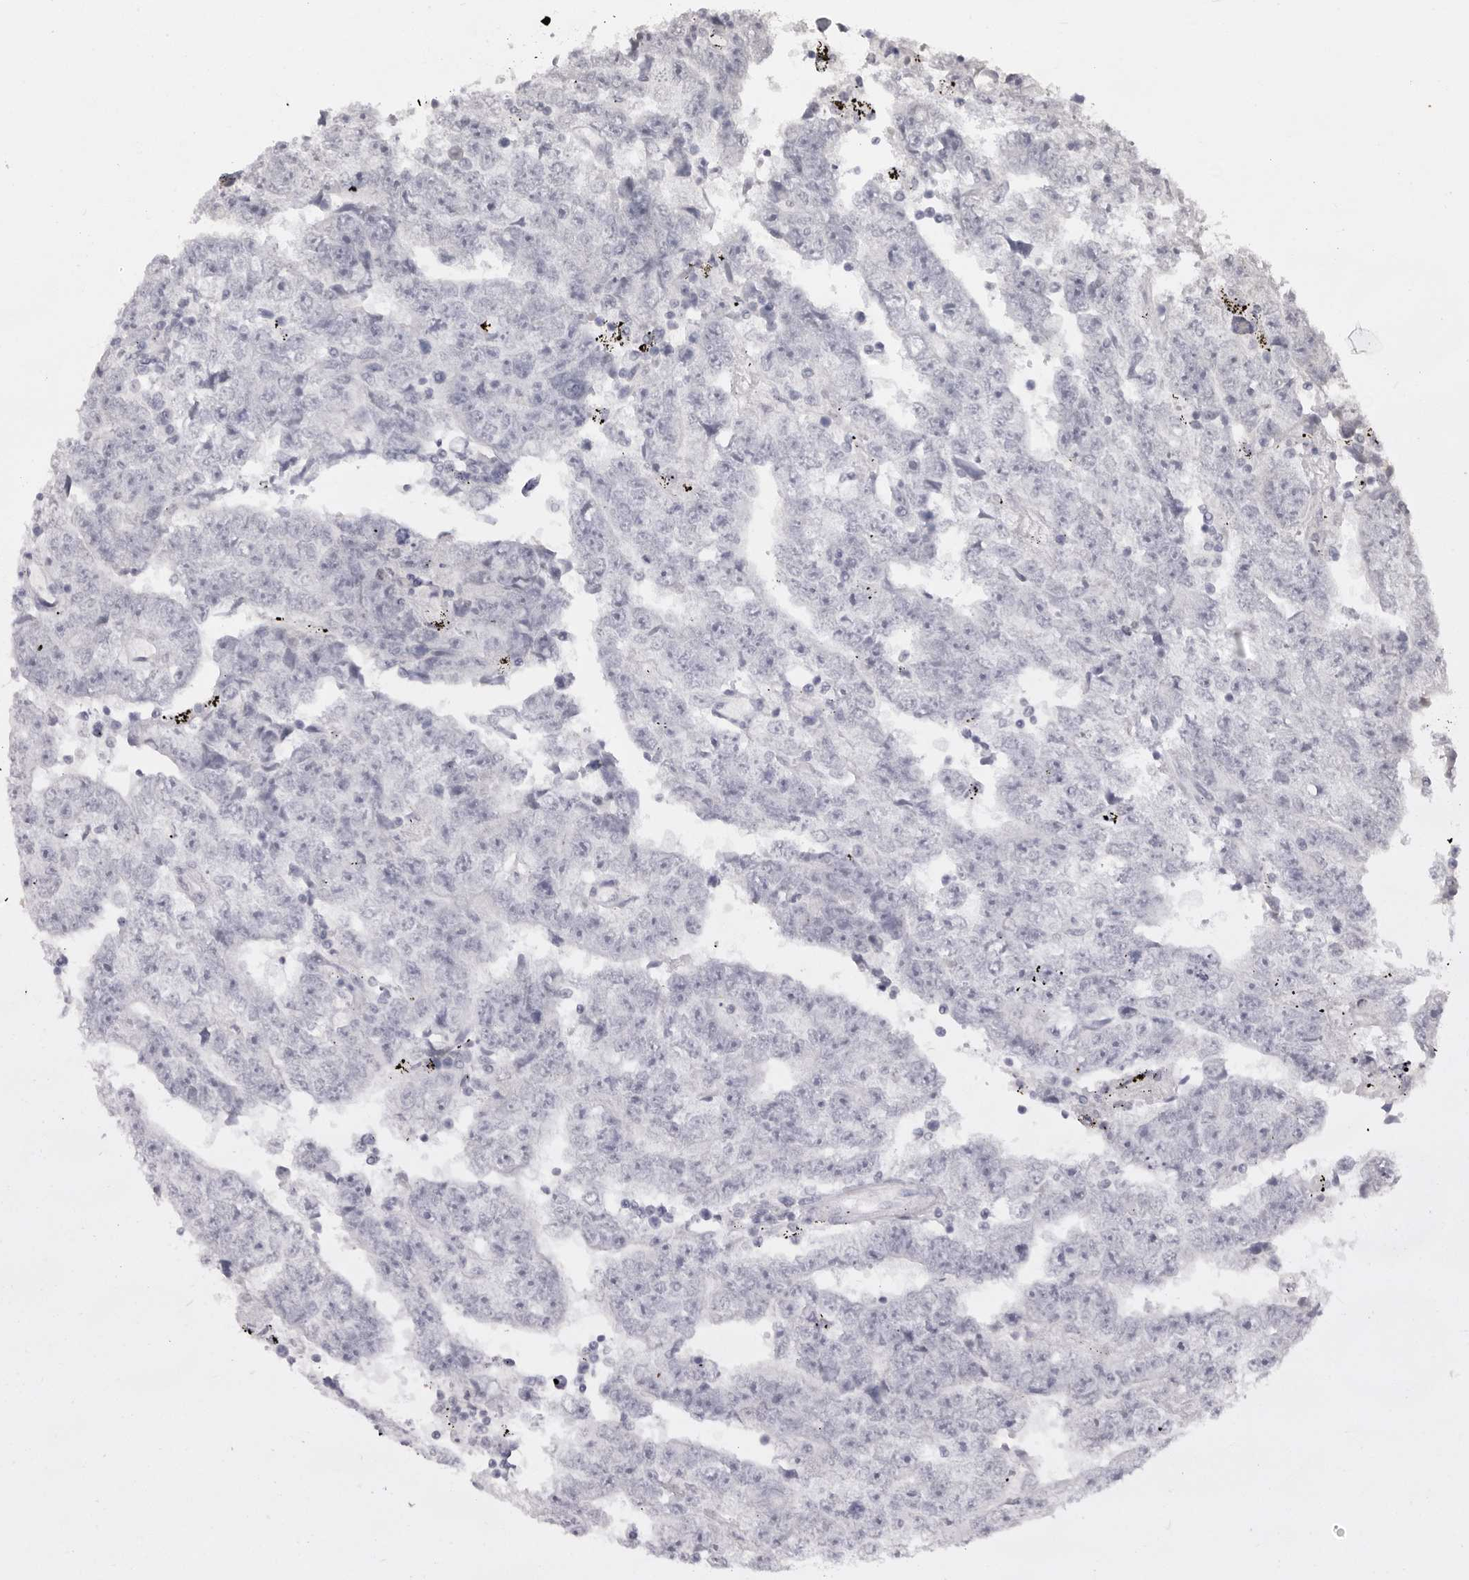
{"staining": {"intensity": "negative", "quantity": "none", "location": "none"}, "tissue": "testis cancer", "cell_type": "Tumor cells", "image_type": "cancer", "snomed": [{"axis": "morphology", "description": "Carcinoma, Embryonal, NOS"}, {"axis": "topography", "description": "Testis"}], "caption": "Immunohistochemical staining of testis cancer demonstrates no significant positivity in tumor cells.", "gene": "ACP6", "patient": {"sex": "male", "age": 25}}